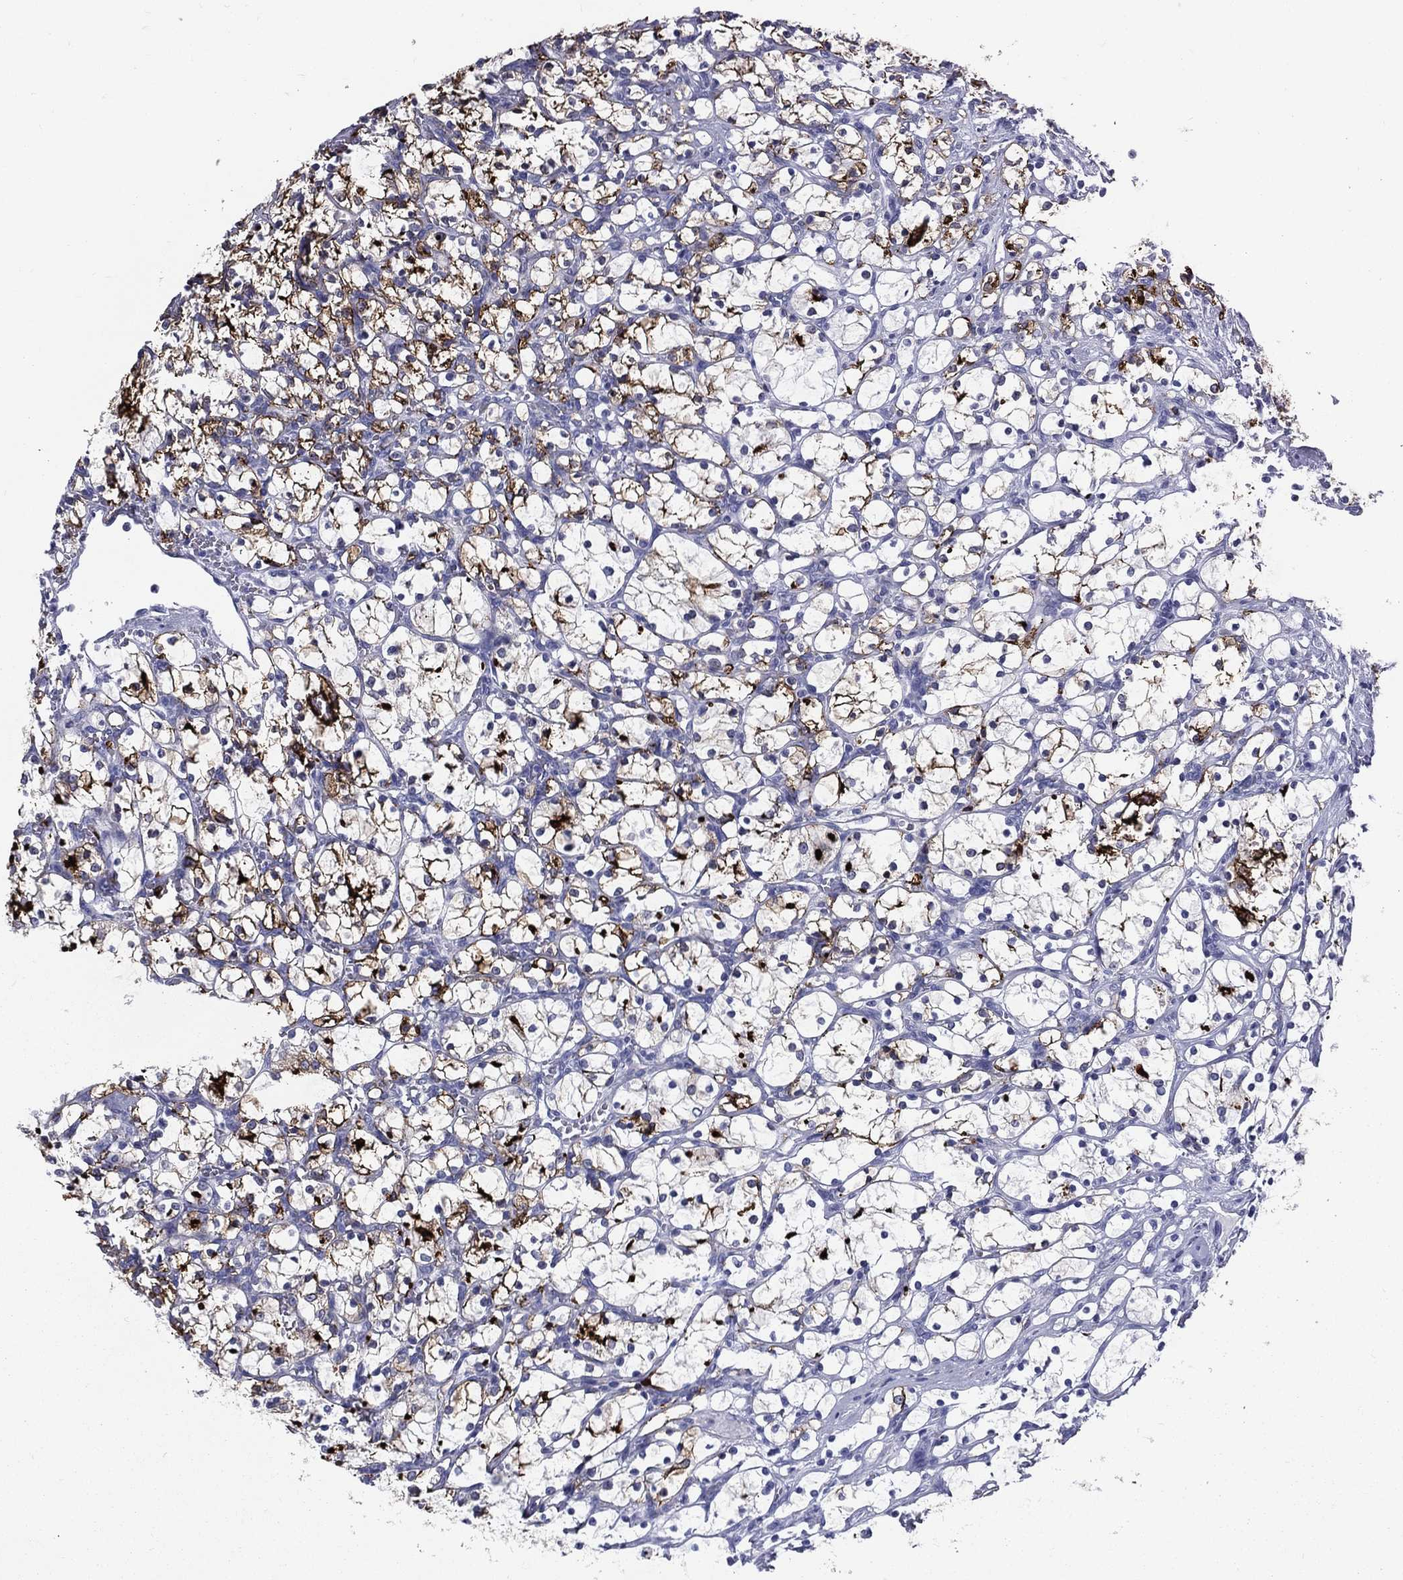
{"staining": {"intensity": "strong", "quantity": "<25%", "location": "cytoplasmic/membranous"}, "tissue": "renal cancer", "cell_type": "Tumor cells", "image_type": "cancer", "snomed": [{"axis": "morphology", "description": "Adenocarcinoma, NOS"}, {"axis": "topography", "description": "Kidney"}], "caption": "This is a histology image of IHC staining of renal cancer, which shows strong expression in the cytoplasmic/membranous of tumor cells.", "gene": "ACE2", "patient": {"sex": "female", "age": 69}}